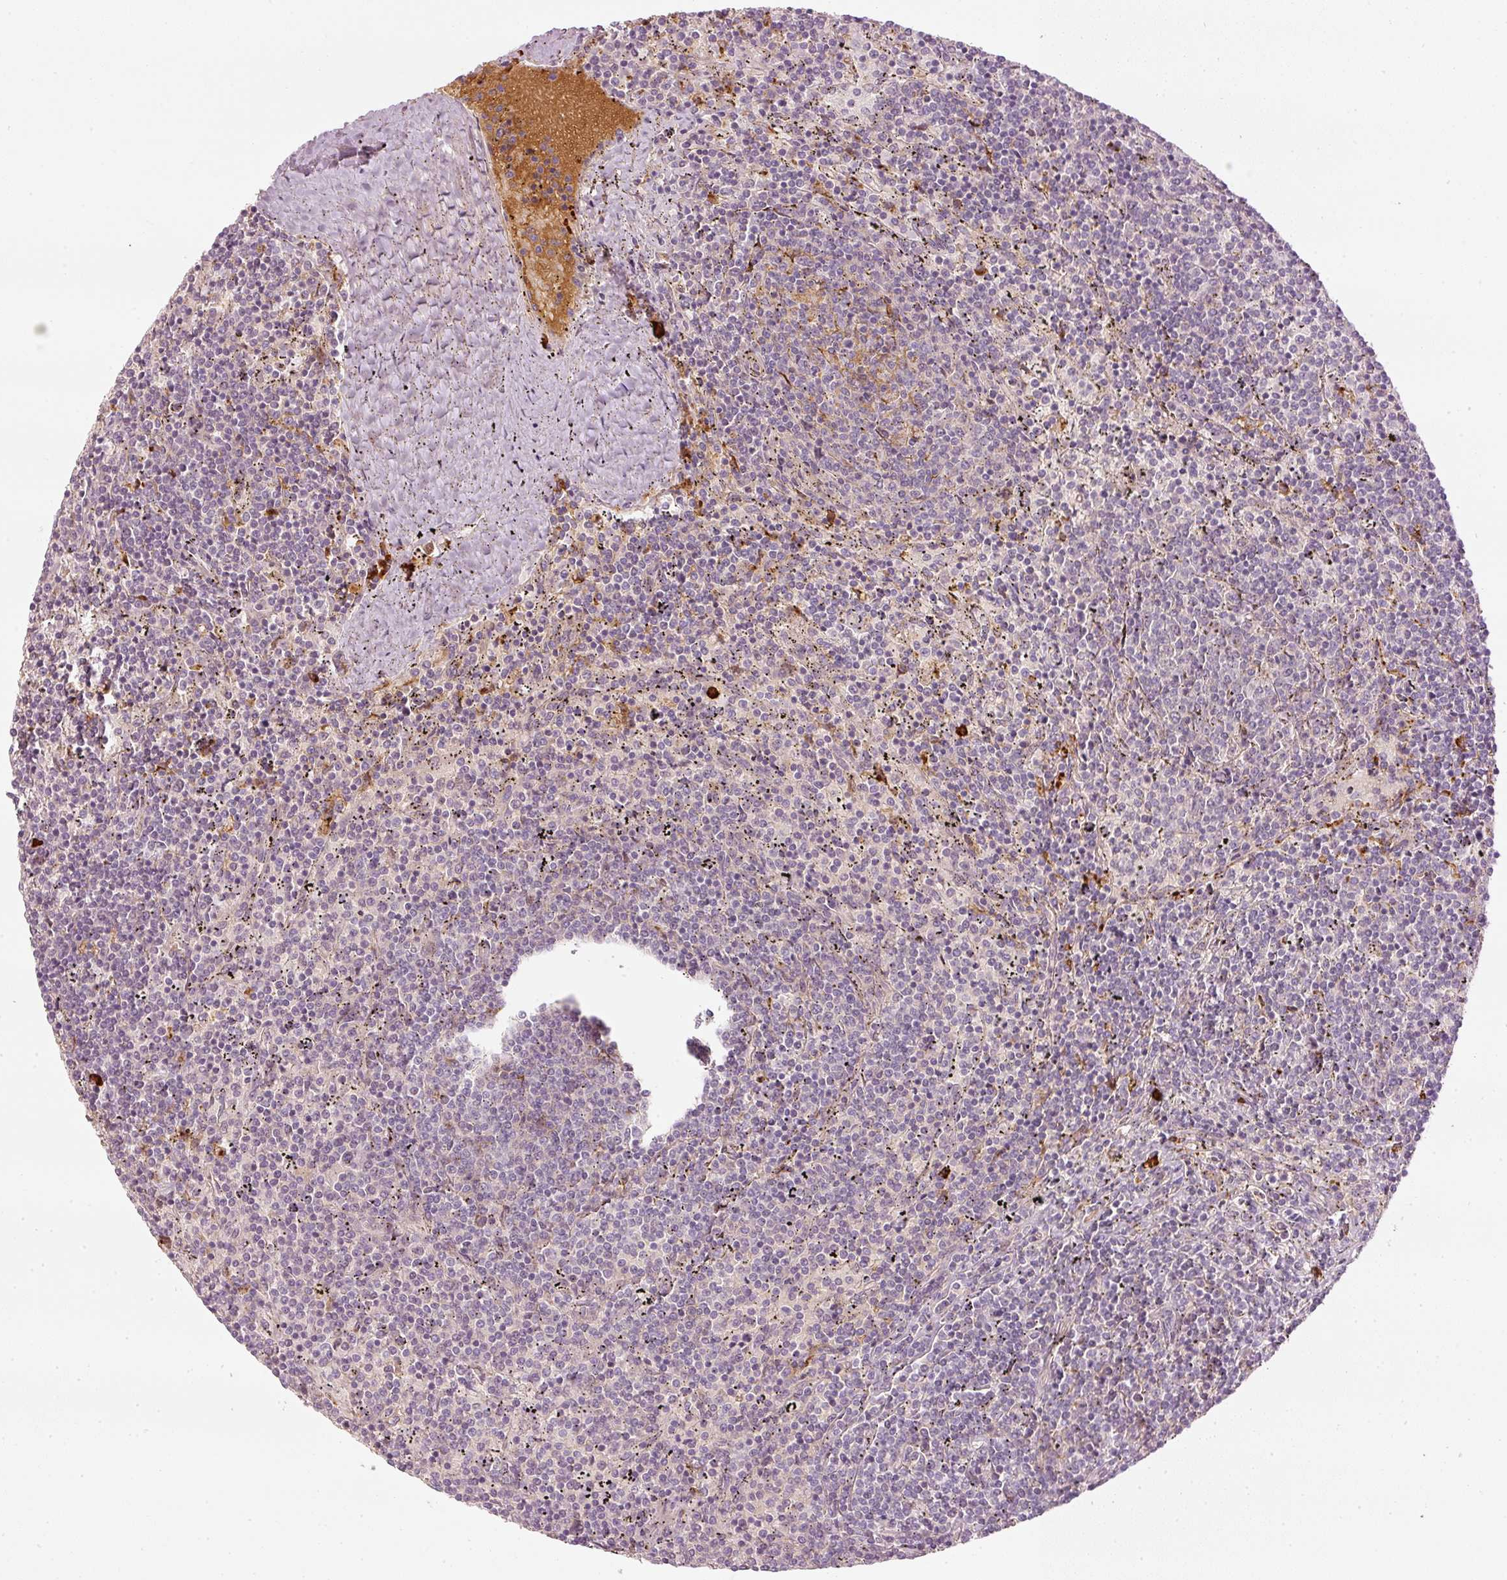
{"staining": {"intensity": "negative", "quantity": "none", "location": "none"}, "tissue": "lymphoma", "cell_type": "Tumor cells", "image_type": "cancer", "snomed": [{"axis": "morphology", "description": "Malignant lymphoma, non-Hodgkin's type, Low grade"}, {"axis": "topography", "description": "Spleen"}], "caption": "An immunohistochemistry (IHC) photomicrograph of lymphoma is shown. There is no staining in tumor cells of lymphoma. (DAB (3,3'-diaminobenzidine) IHC with hematoxylin counter stain).", "gene": "VCAM1", "patient": {"sex": "female", "age": 50}}